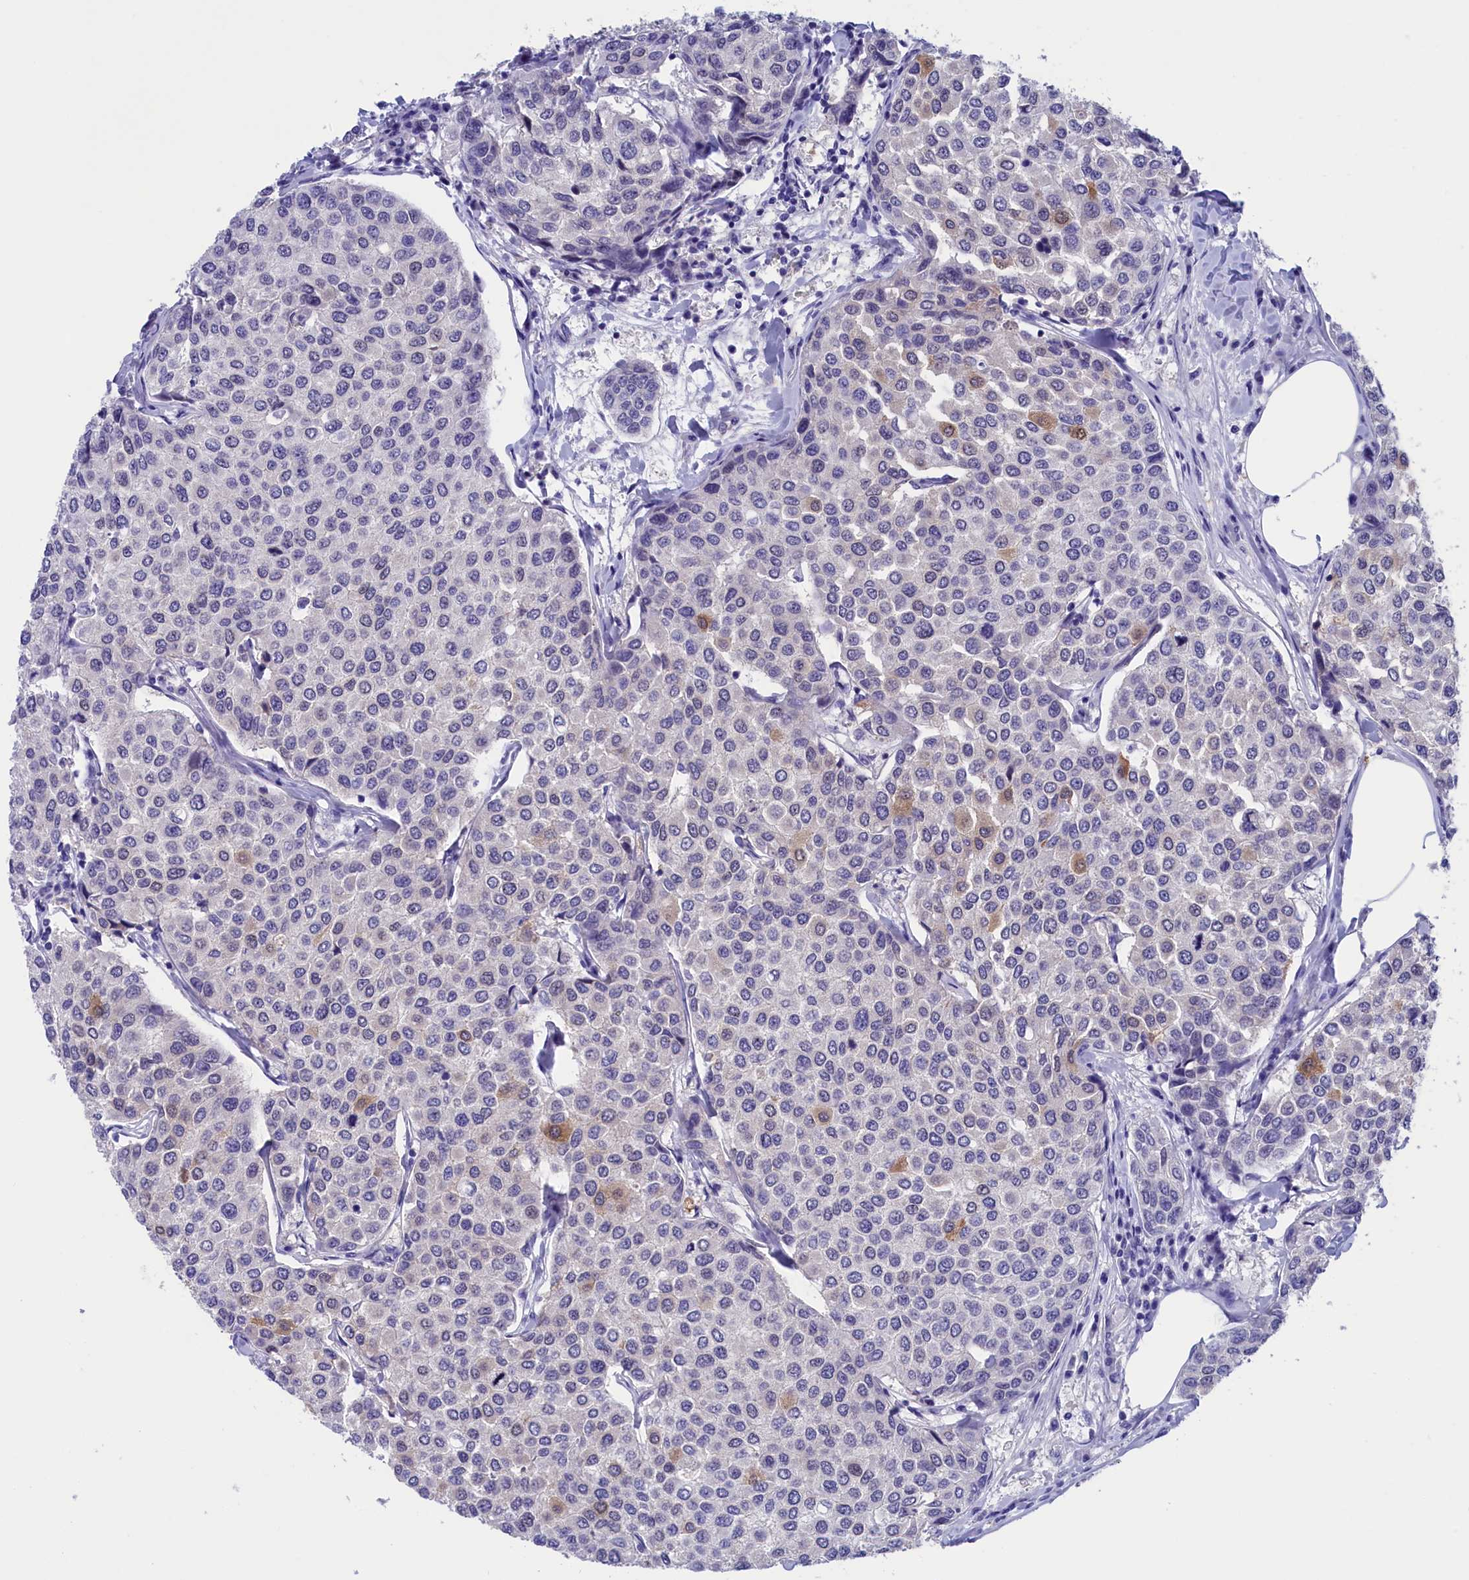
{"staining": {"intensity": "moderate", "quantity": "<25%", "location": "cytoplasmic/membranous"}, "tissue": "breast cancer", "cell_type": "Tumor cells", "image_type": "cancer", "snomed": [{"axis": "morphology", "description": "Duct carcinoma"}, {"axis": "topography", "description": "Breast"}], "caption": "A histopathology image of breast invasive ductal carcinoma stained for a protein reveals moderate cytoplasmic/membranous brown staining in tumor cells. The staining was performed using DAB to visualize the protein expression in brown, while the nuclei were stained in blue with hematoxylin (Magnification: 20x).", "gene": "VPS35L", "patient": {"sex": "female", "age": 55}}